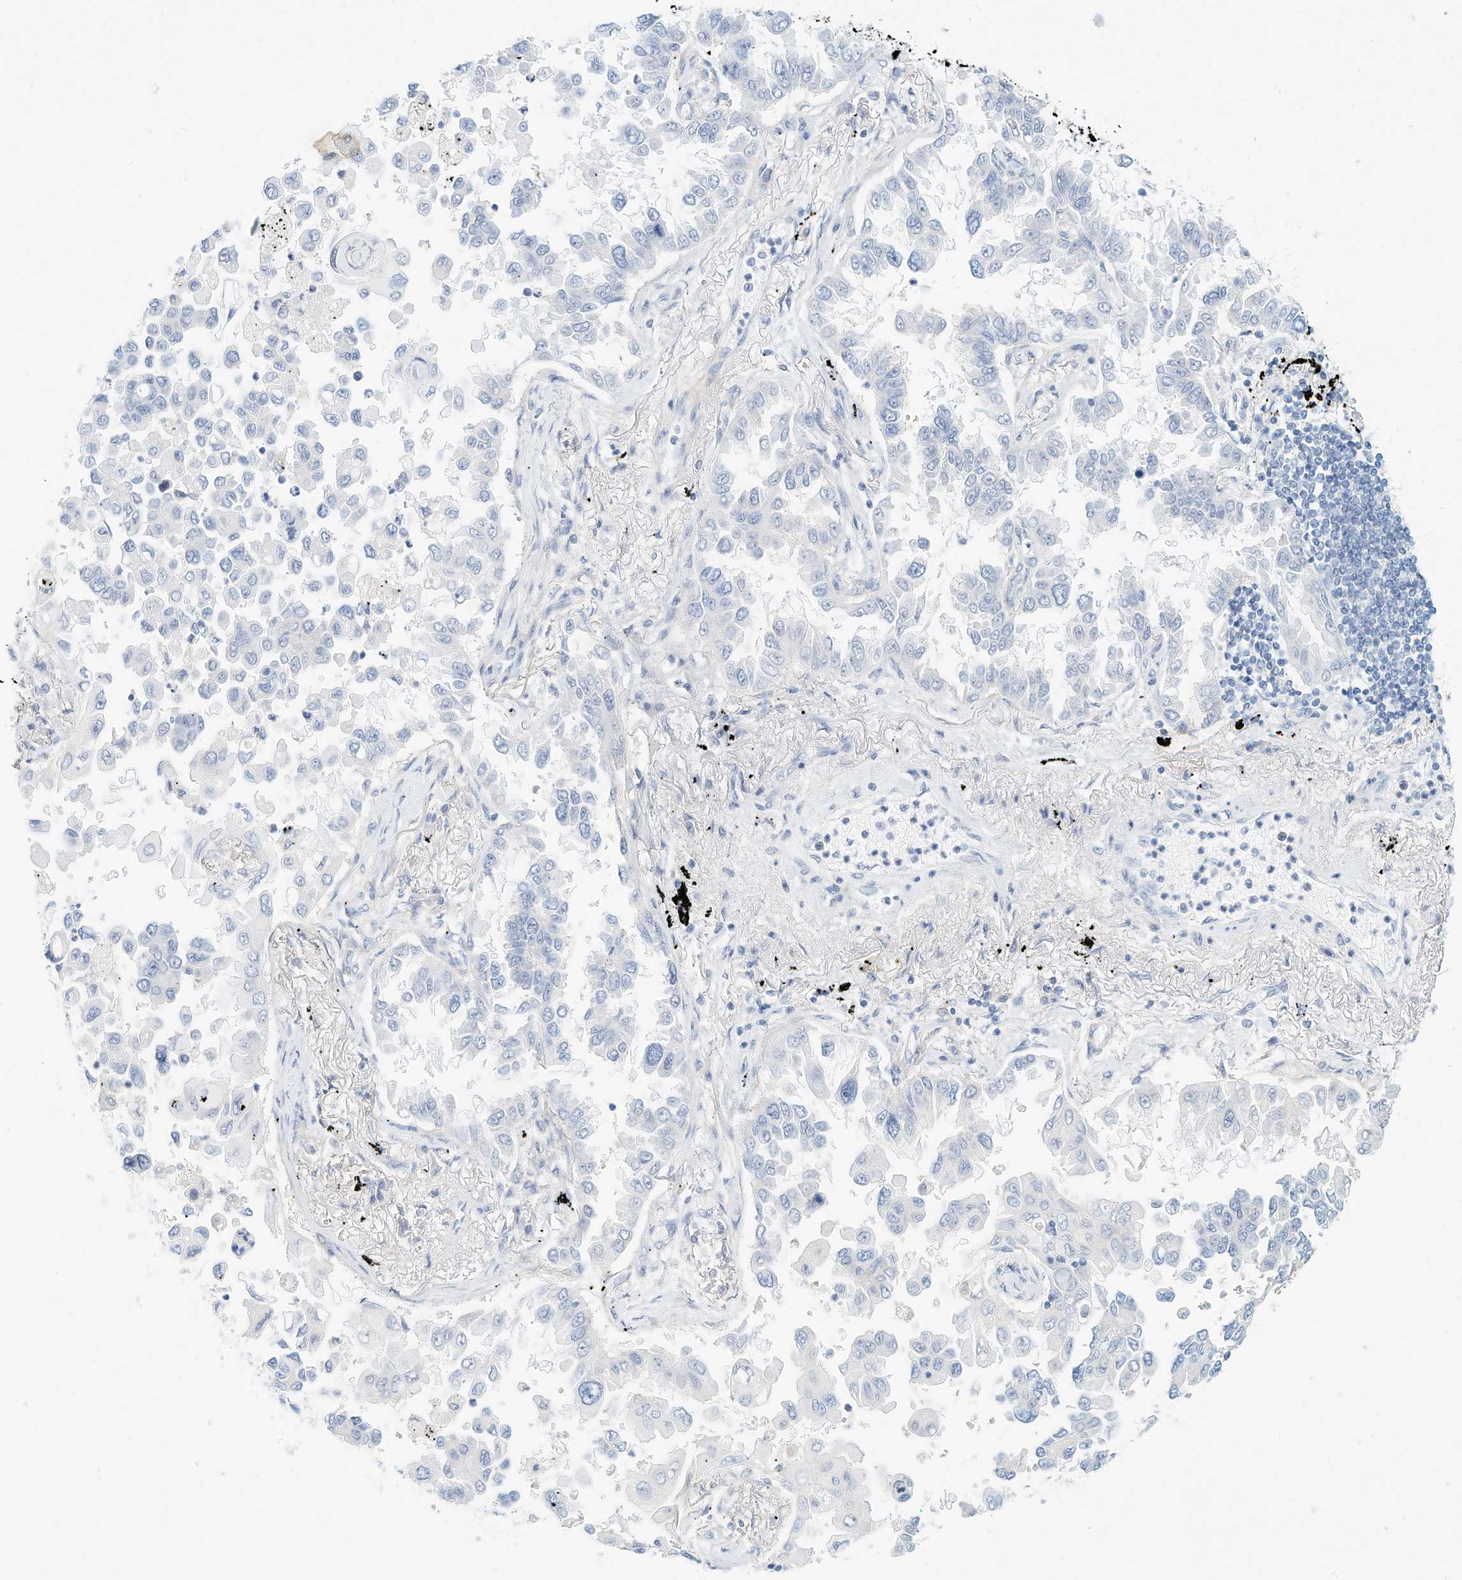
{"staining": {"intensity": "negative", "quantity": "none", "location": "none"}, "tissue": "lung cancer", "cell_type": "Tumor cells", "image_type": "cancer", "snomed": [{"axis": "morphology", "description": "Adenocarcinoma, NOS"}, {"axis": "topography", "description": "Lung"}], "caption": "DAB immunohistochemical staining of lung cancer (adenocarcinoma) displays no significant positivity in tumor cells.", "gene": "SPOCD1", "patient": {"sex": "female", "age": 67}}